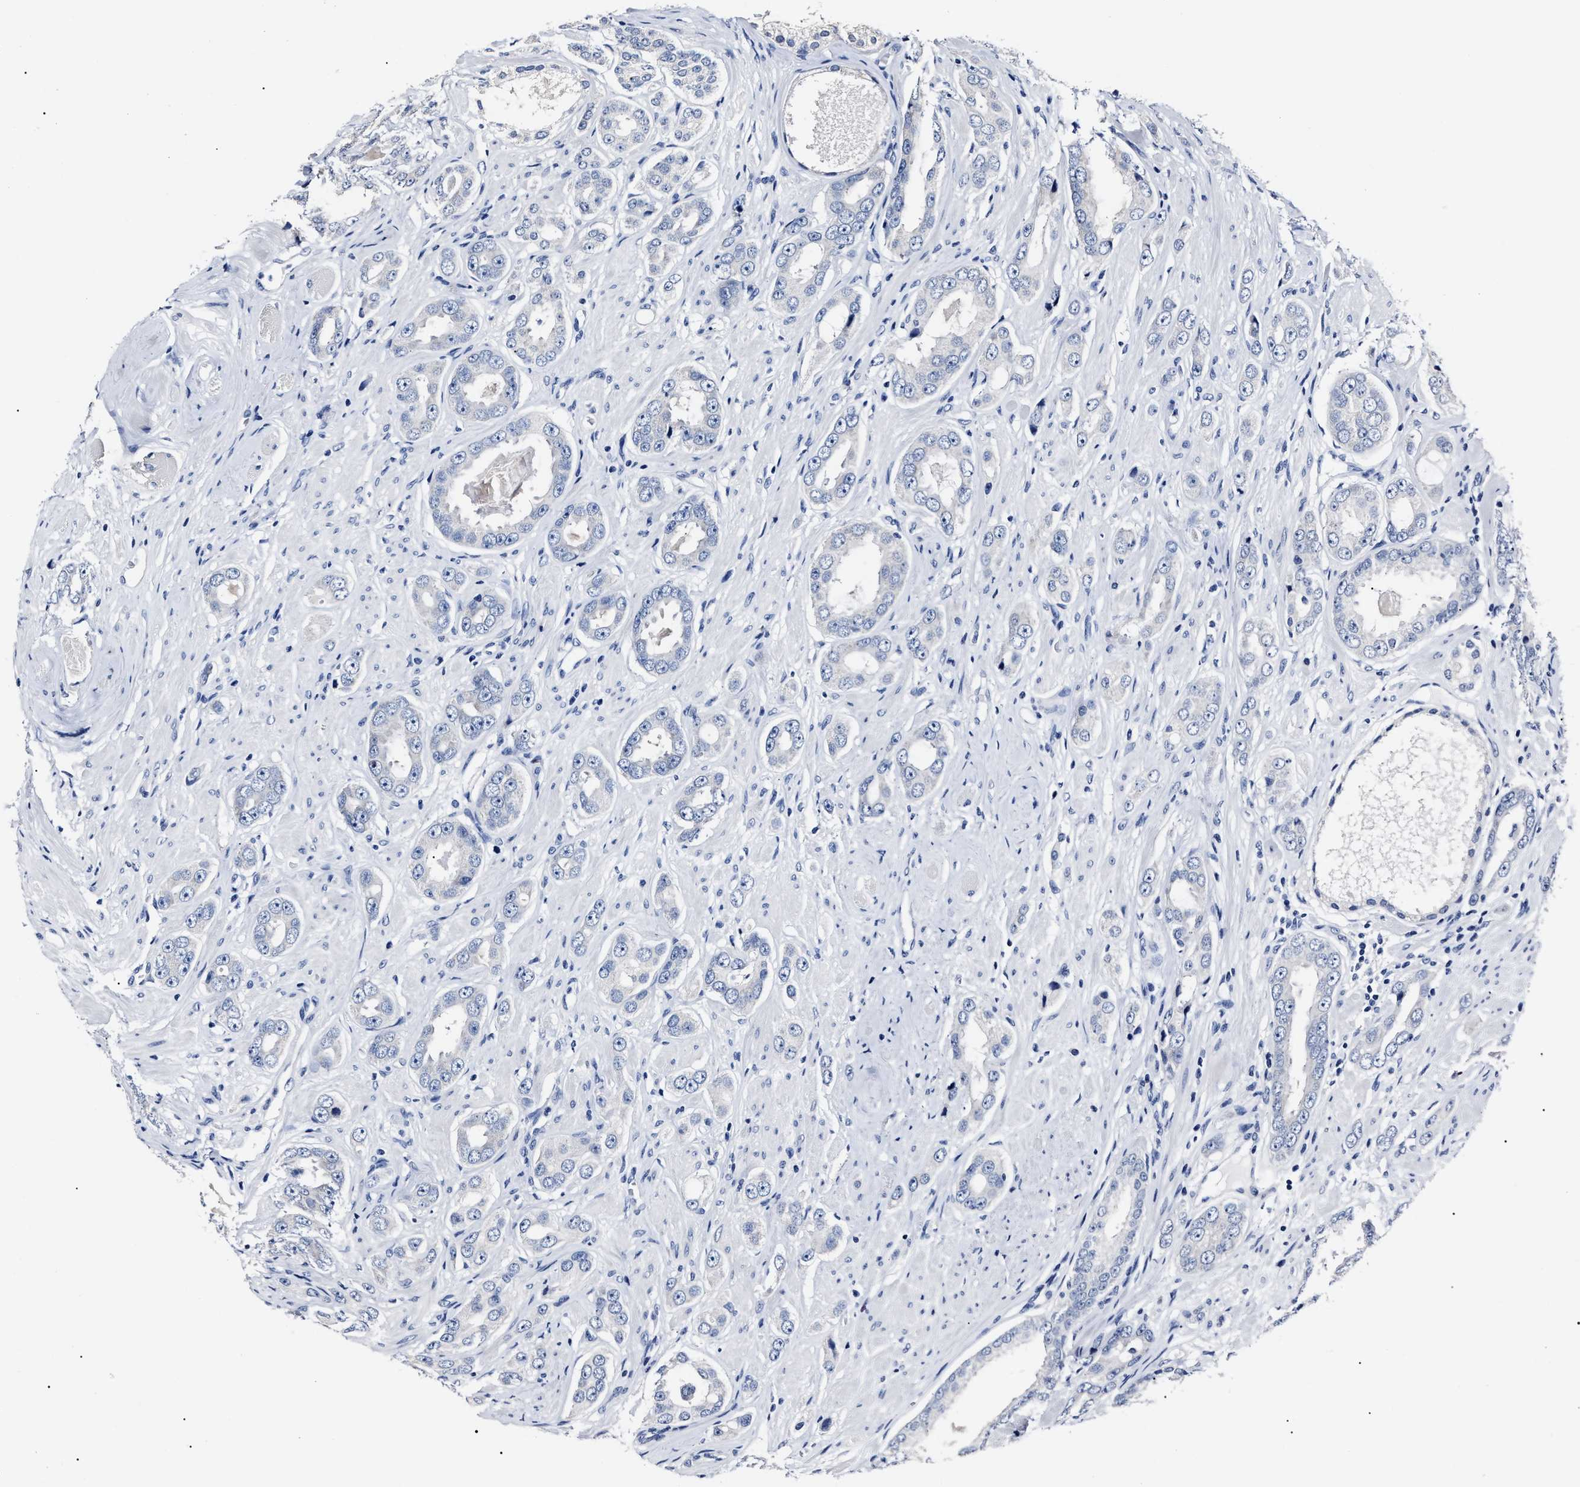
{"staining": {"intensity": "negative", "quantity": "none", "location": "none"}, "tissue": "prostate cancer", "cell_type": "Tumor cells", "image_type": "cancer", "snomed": [{"axis": "morphology", "description": "Adenocarcinoma, Medium grade"}, {"axis": "topography", "description": "Prostate"}], "caption": "Prostate cancer was stained to show a protein in brown. There is no significant positivity in tumor cells.", "gene": "ALPG", "patient": {"sex": "male", "age": 53}}